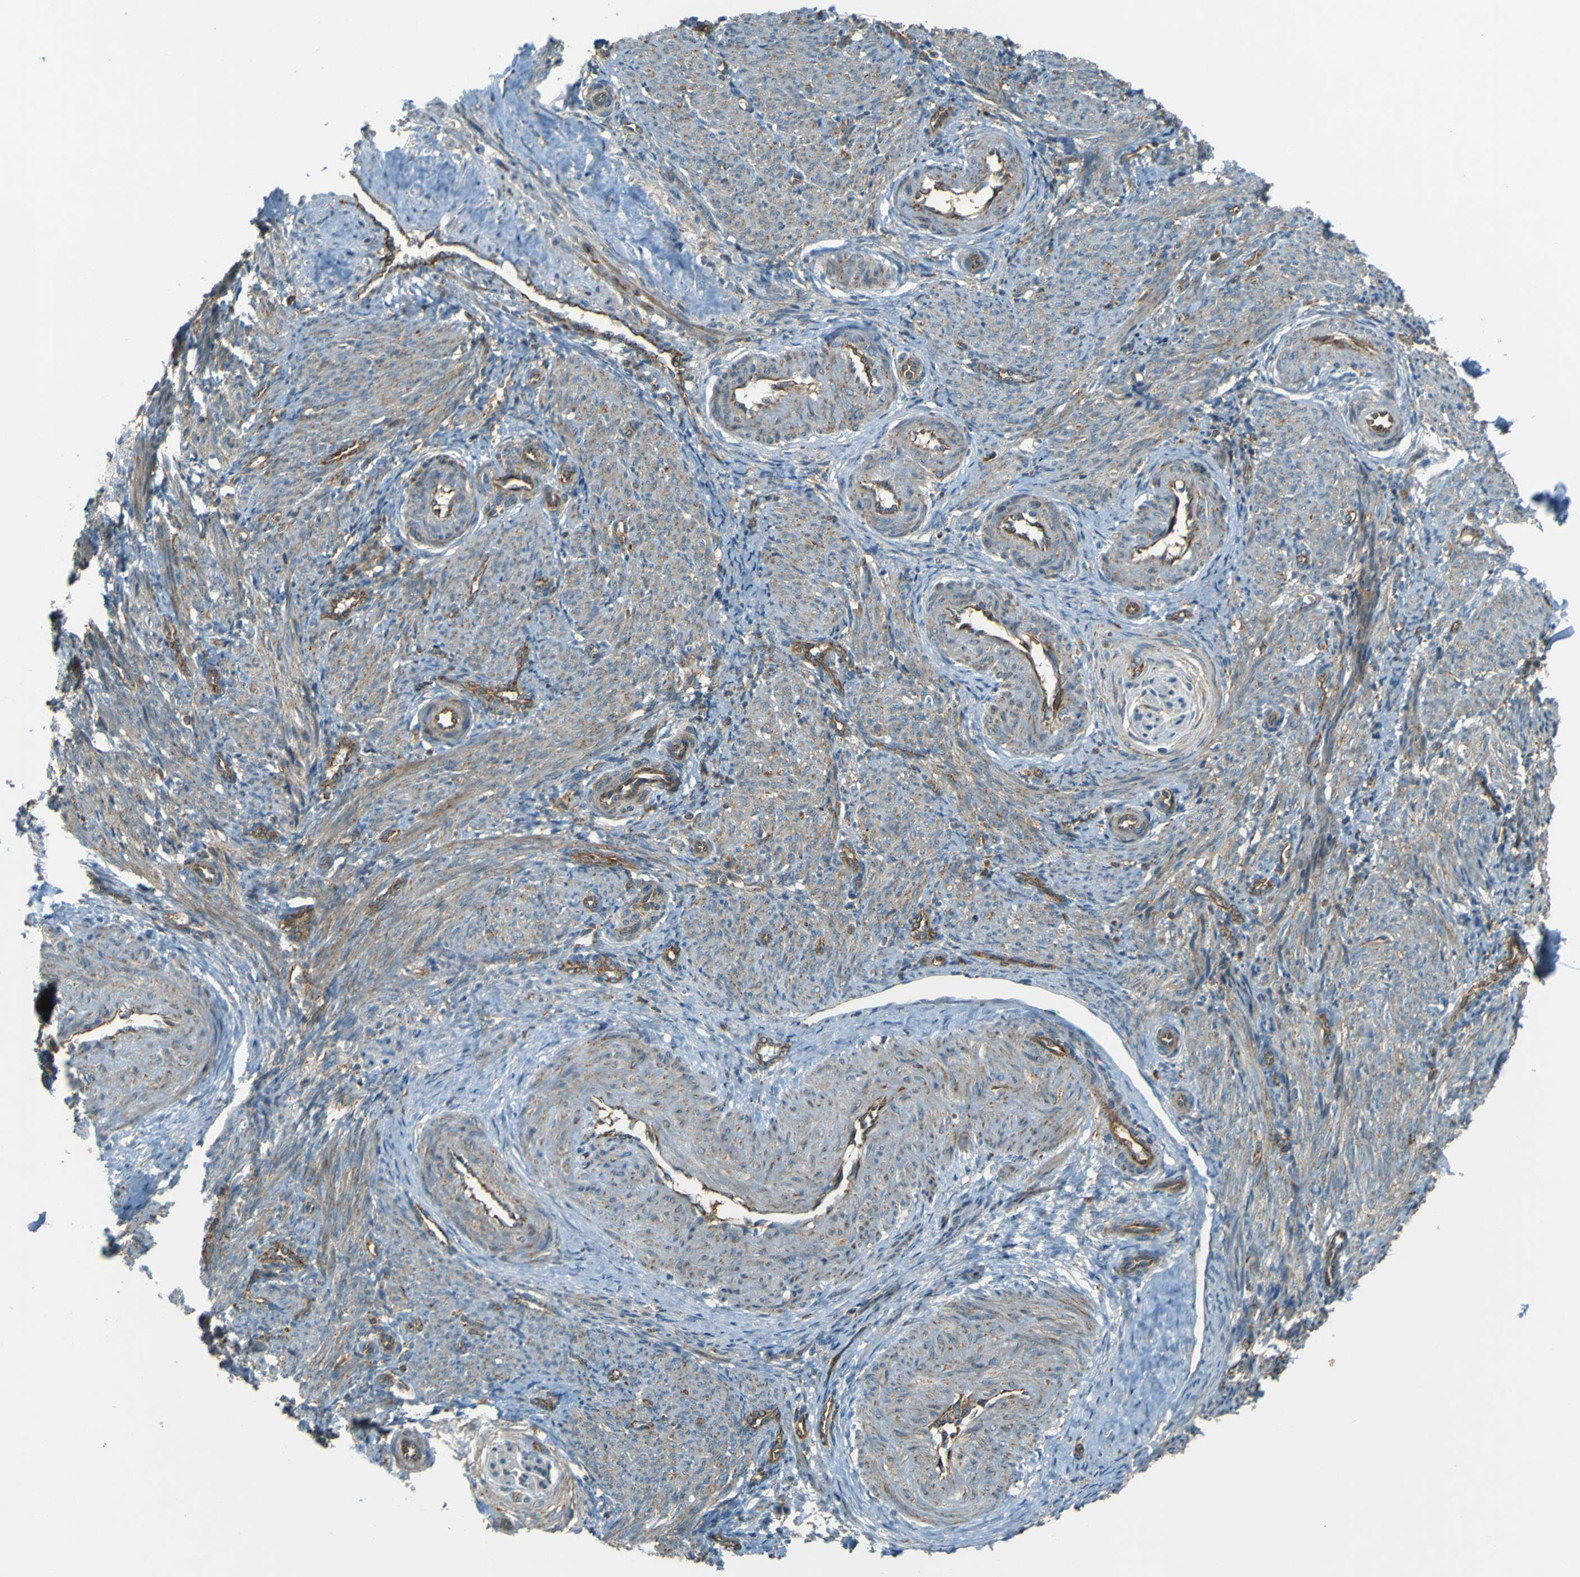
{"staining": {"intensity": "weak", "quantity": "25%-75%", "location": "cytoplasmic/membranous"}, "tissue": "smooth muscle", "cell_type": "Smooth muscle cells", "image_type": "normal", "snomed": [{"axis": "morphology", "description": "Normal tissue, NOS"}, {"axis": "topography", "description": "Endometrium"}], "caption": "Protein staining reveals weak cytoplasmic/membranous expression in about 25%-75% of smooth muscle cells in unremarkable smooth muscle. (DAB = brown stain, brightfield microscopy at high magnification).", "gene": "DNAJC5", "patient": {"sex": "female", "age": 33}}